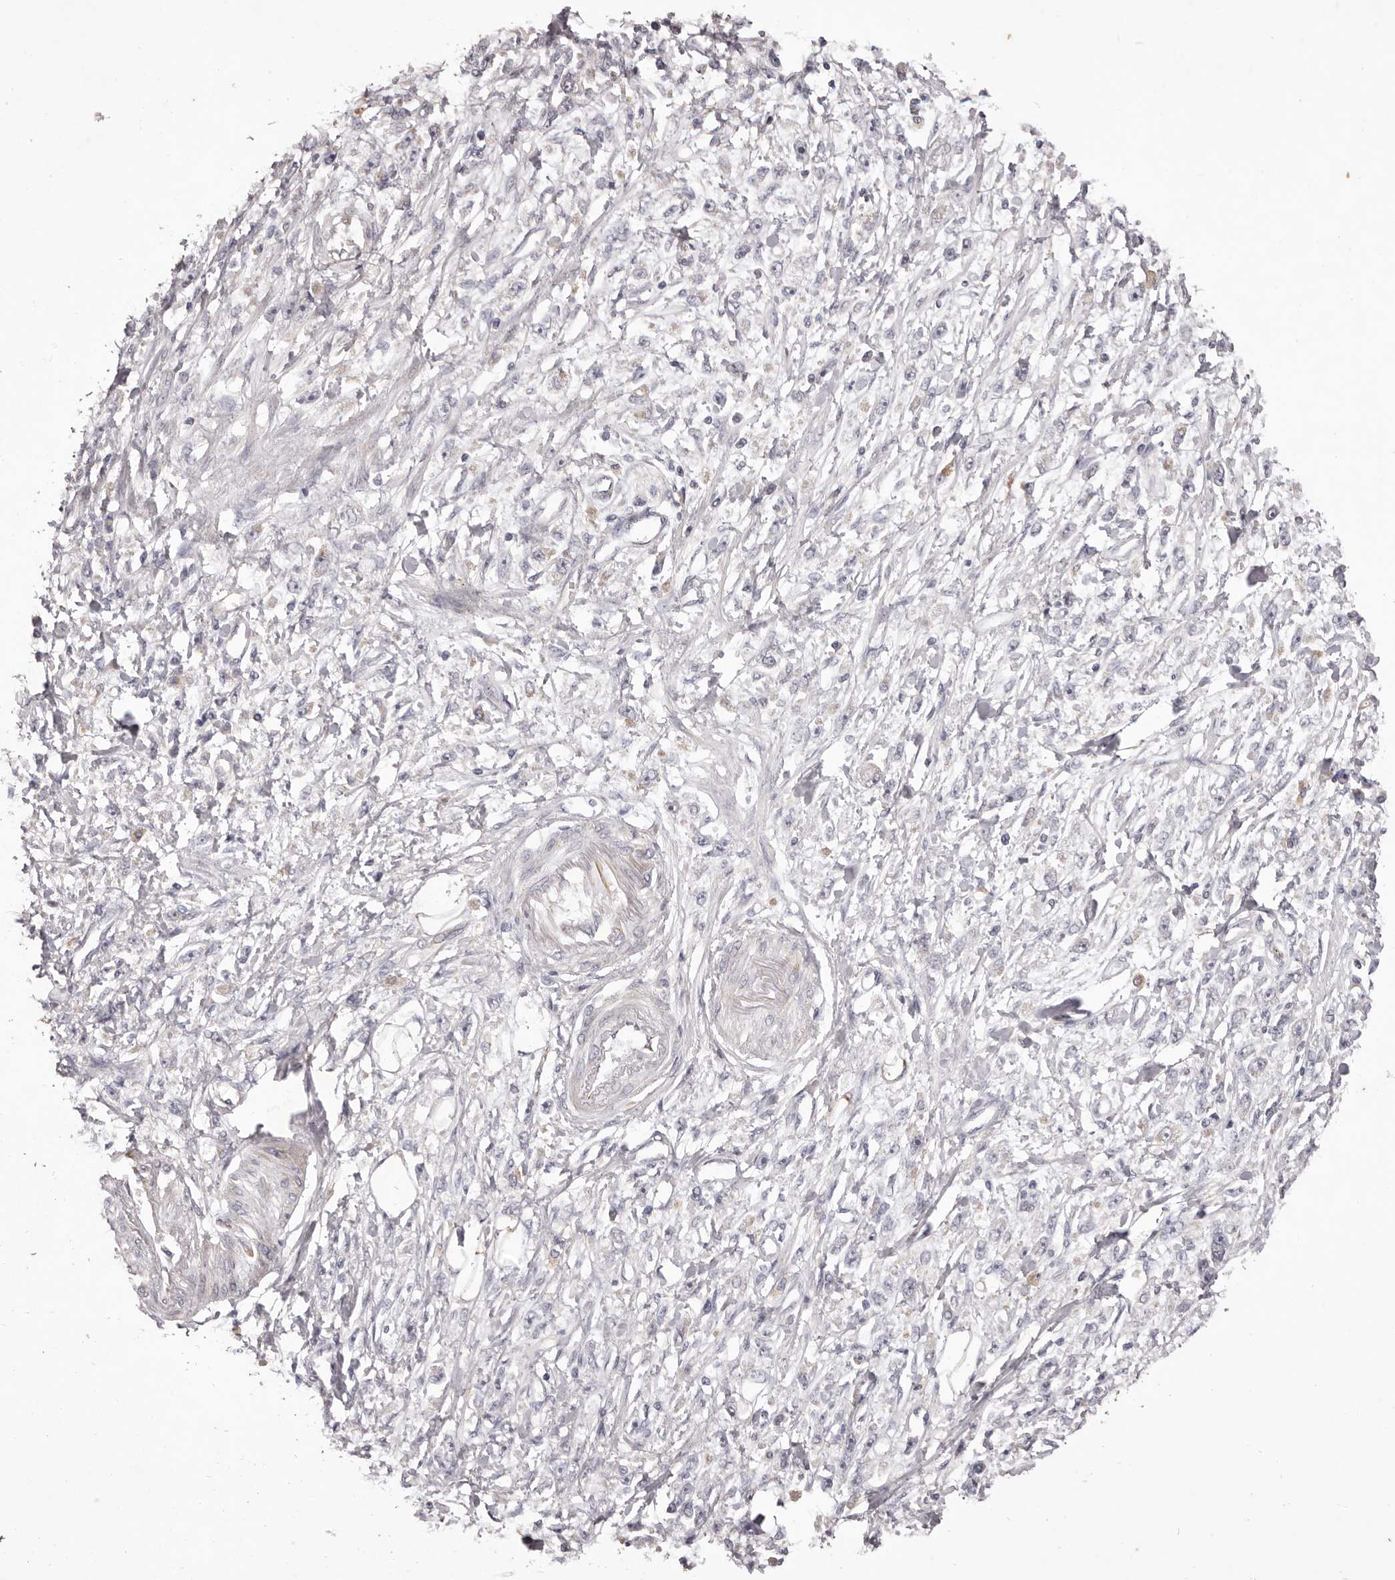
{"staining": {"intensity": "negative", "quantity": "none", "location": "none"}, "tissue": "stomach cancer", "cell_type": "Tumor cells", "image_type": "cancer", "snomed": [{"axis": "morphology", "description": "Adenocarcinoma, NOS"}, {"axis": "topography", "description": "Stomach"}], "caption": "Photomicrograph shows no protein staining in tumor cells of stomach cancer tissue.", "gene": "PNRC1", "patient": {"sex": "female", "age": 59}}